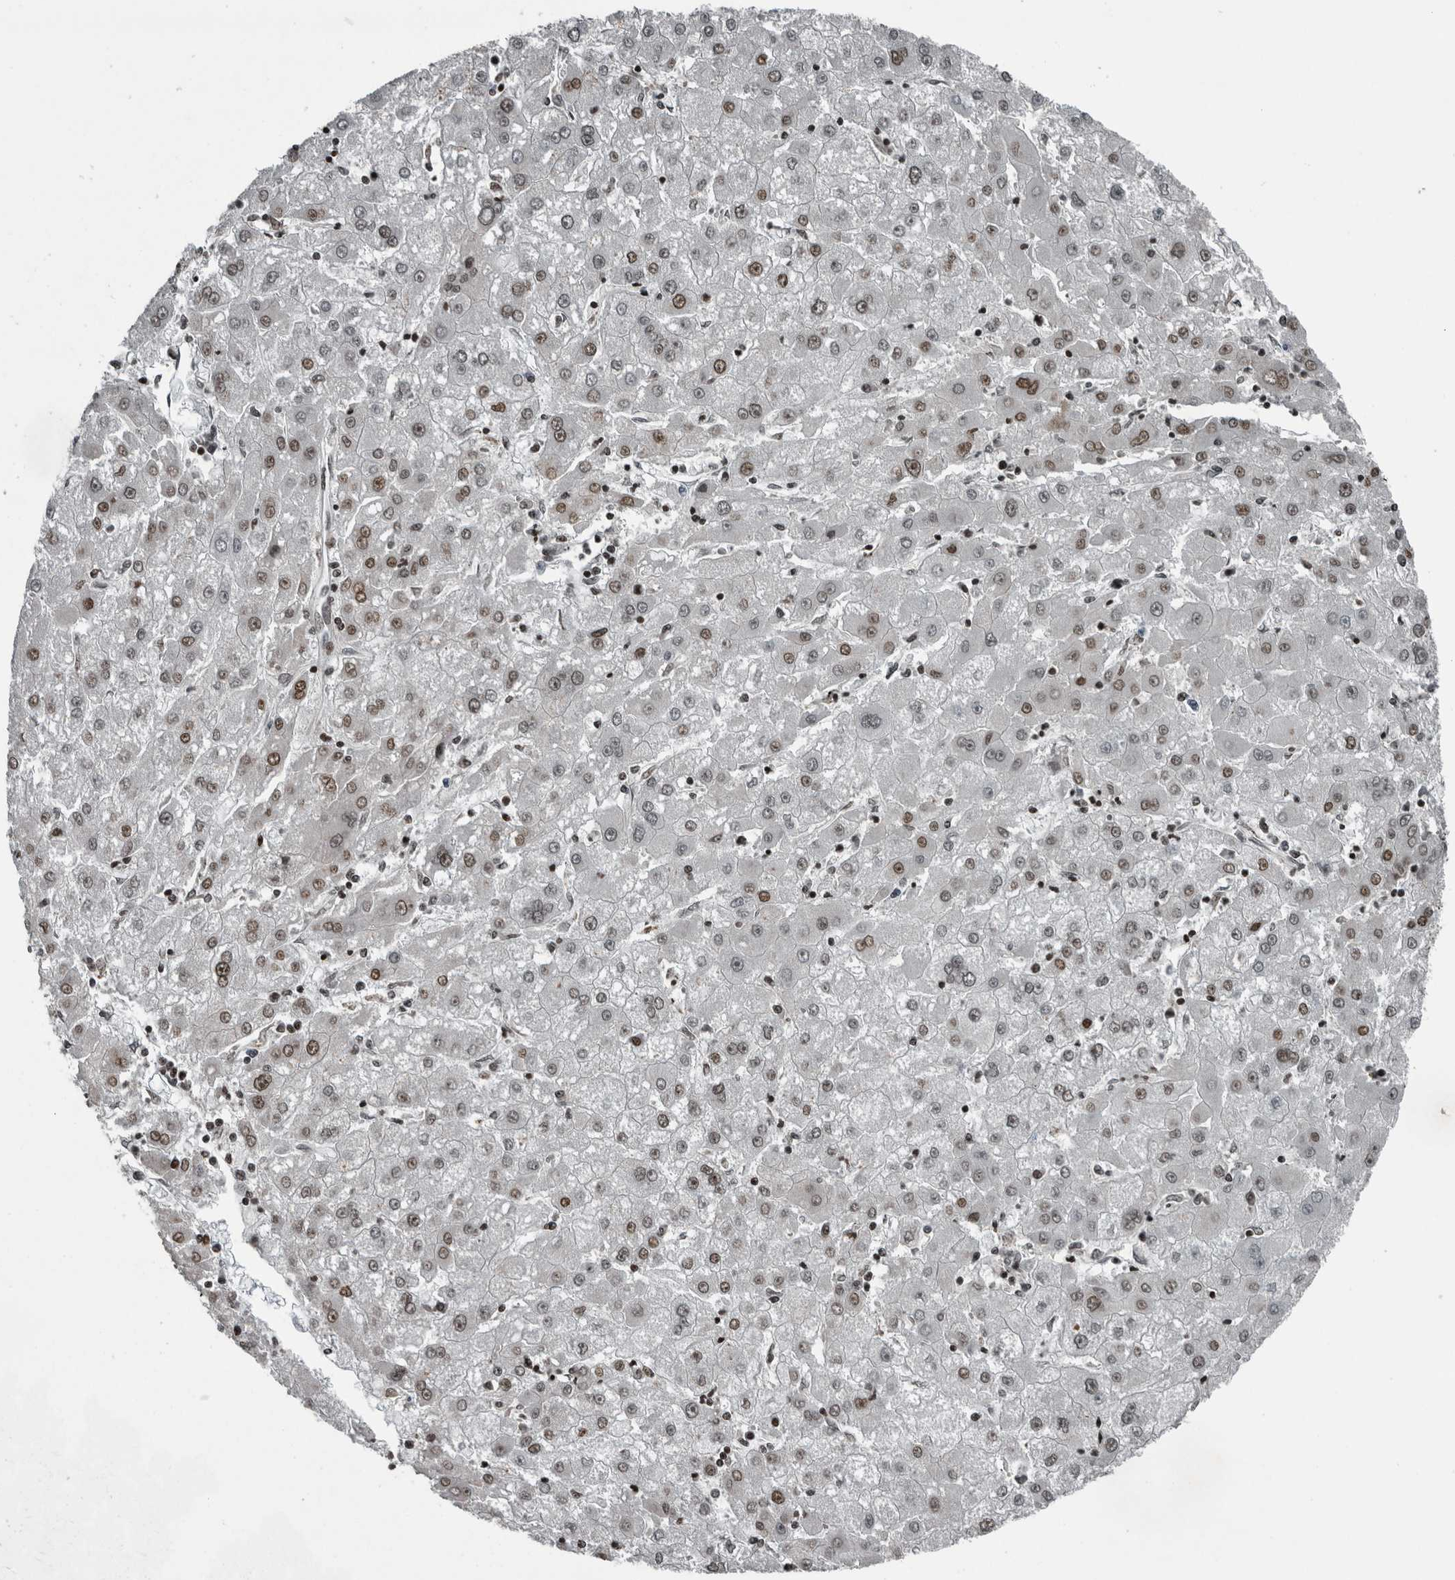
{"staining": {"intensity": "moderate", "quantity": "25%-75%", "location": "nuclear"}, "tissue": "liver cancer", "cell_type": "Tumor cells", "image_type": "cancer", "snomed": [{"axis": "morphology", "description": "Carcinoma, Hepatocellular, NOS"}, {"axis": "topography", "description": "Liver"}], "caption": "Tumor cells display medium levels of moderate nuclear expression in about 25%-75% of cells in human liver hepatocellular carcinoma.", "gene": "UNC50", "patient": {"sex": "male", "age": 72}}